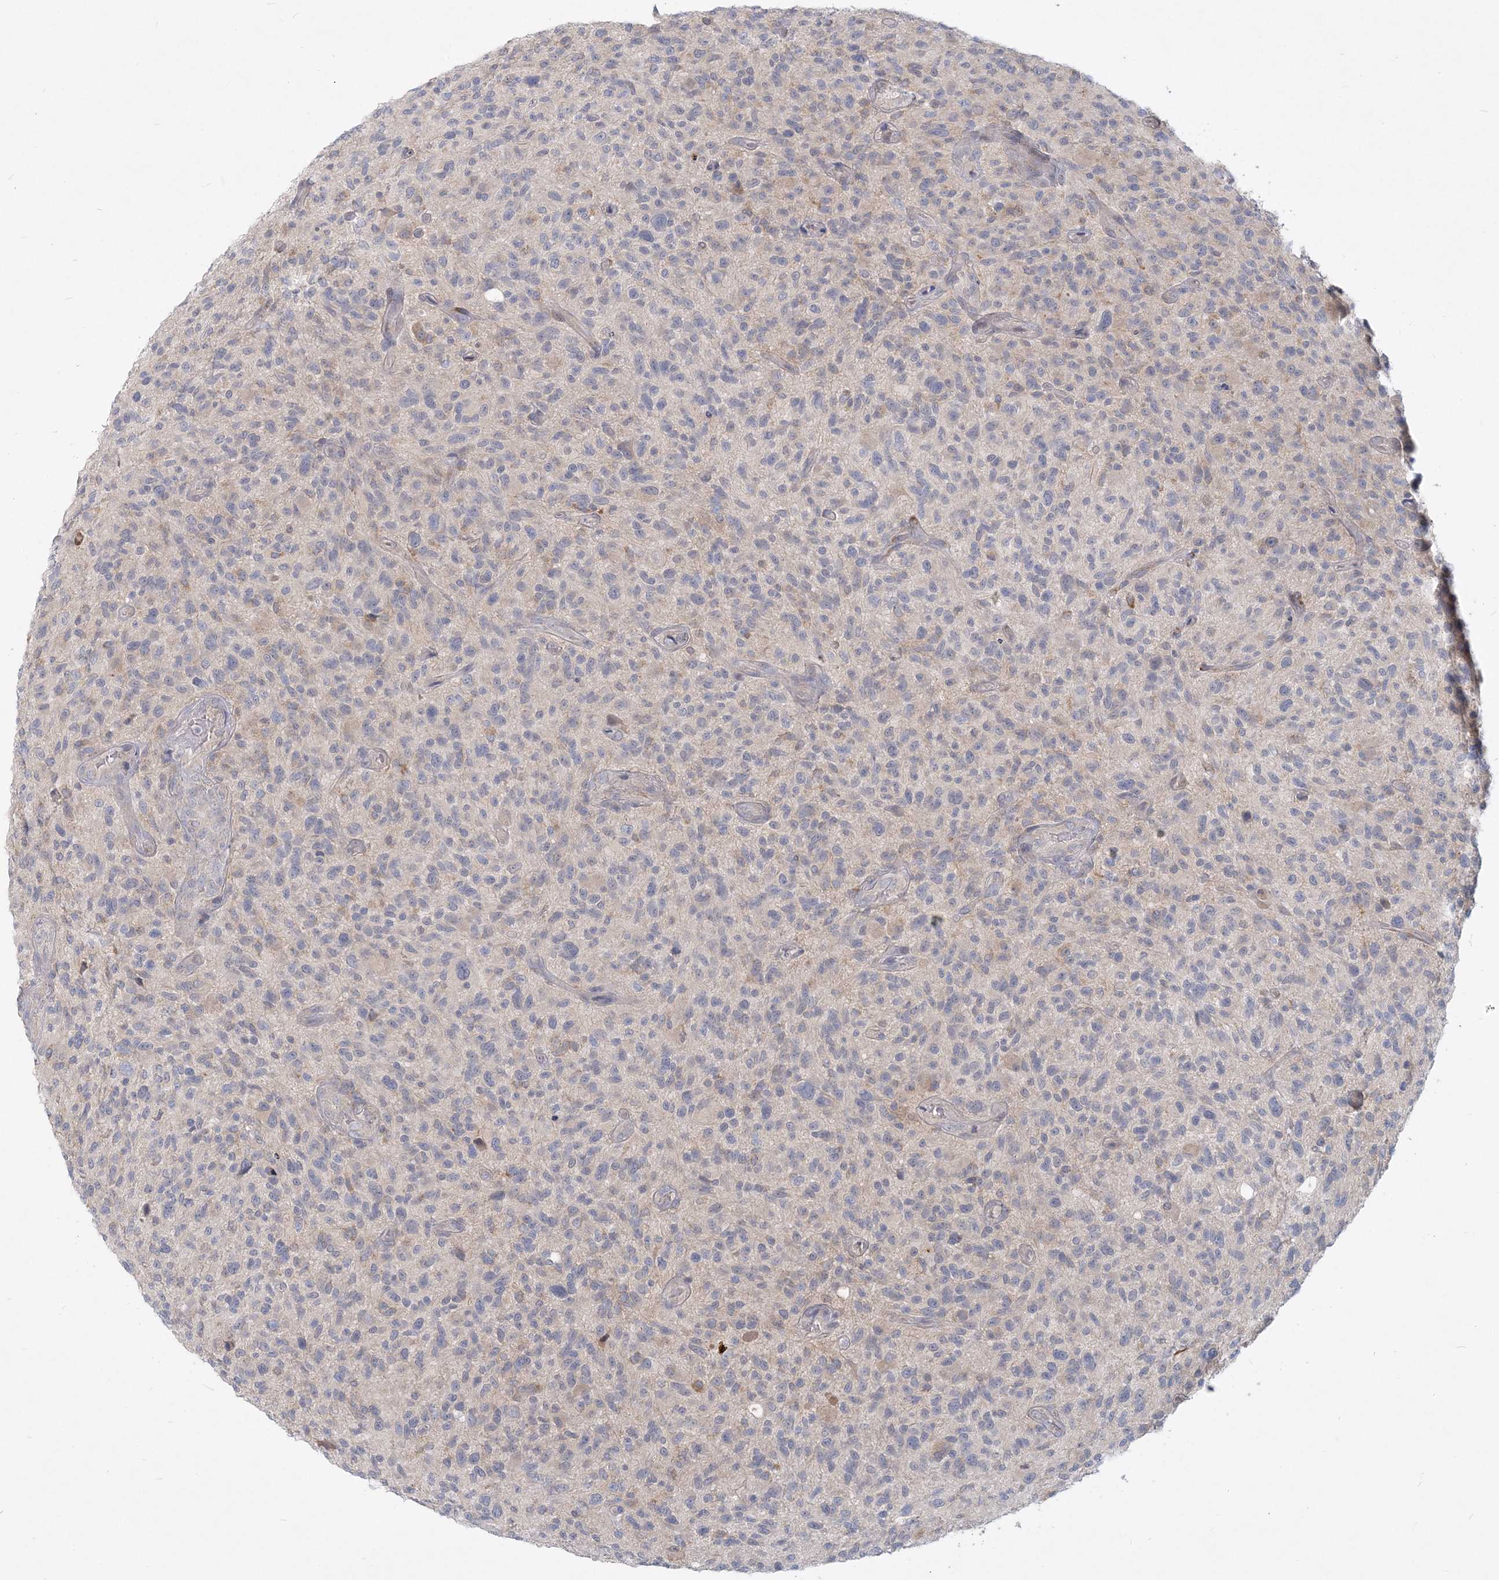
{"staining": {"intensity": "negative", "quantity": "none", "location": "none"}, "tissue": "glioma", "cell_type": "Tumor cells", "image_type": "cancer", "snomed": [{"axis": "morphology", "description": "Glioma, malignant, High grade"}, {"axis": "topography", "description": "Brain"}], "caption": "DAB immunohistochemical staining of human glioma shows no significant positivity in tumor cells.", "gene": "GMPPA", "patient": {"sex": "male", "age": 47}}